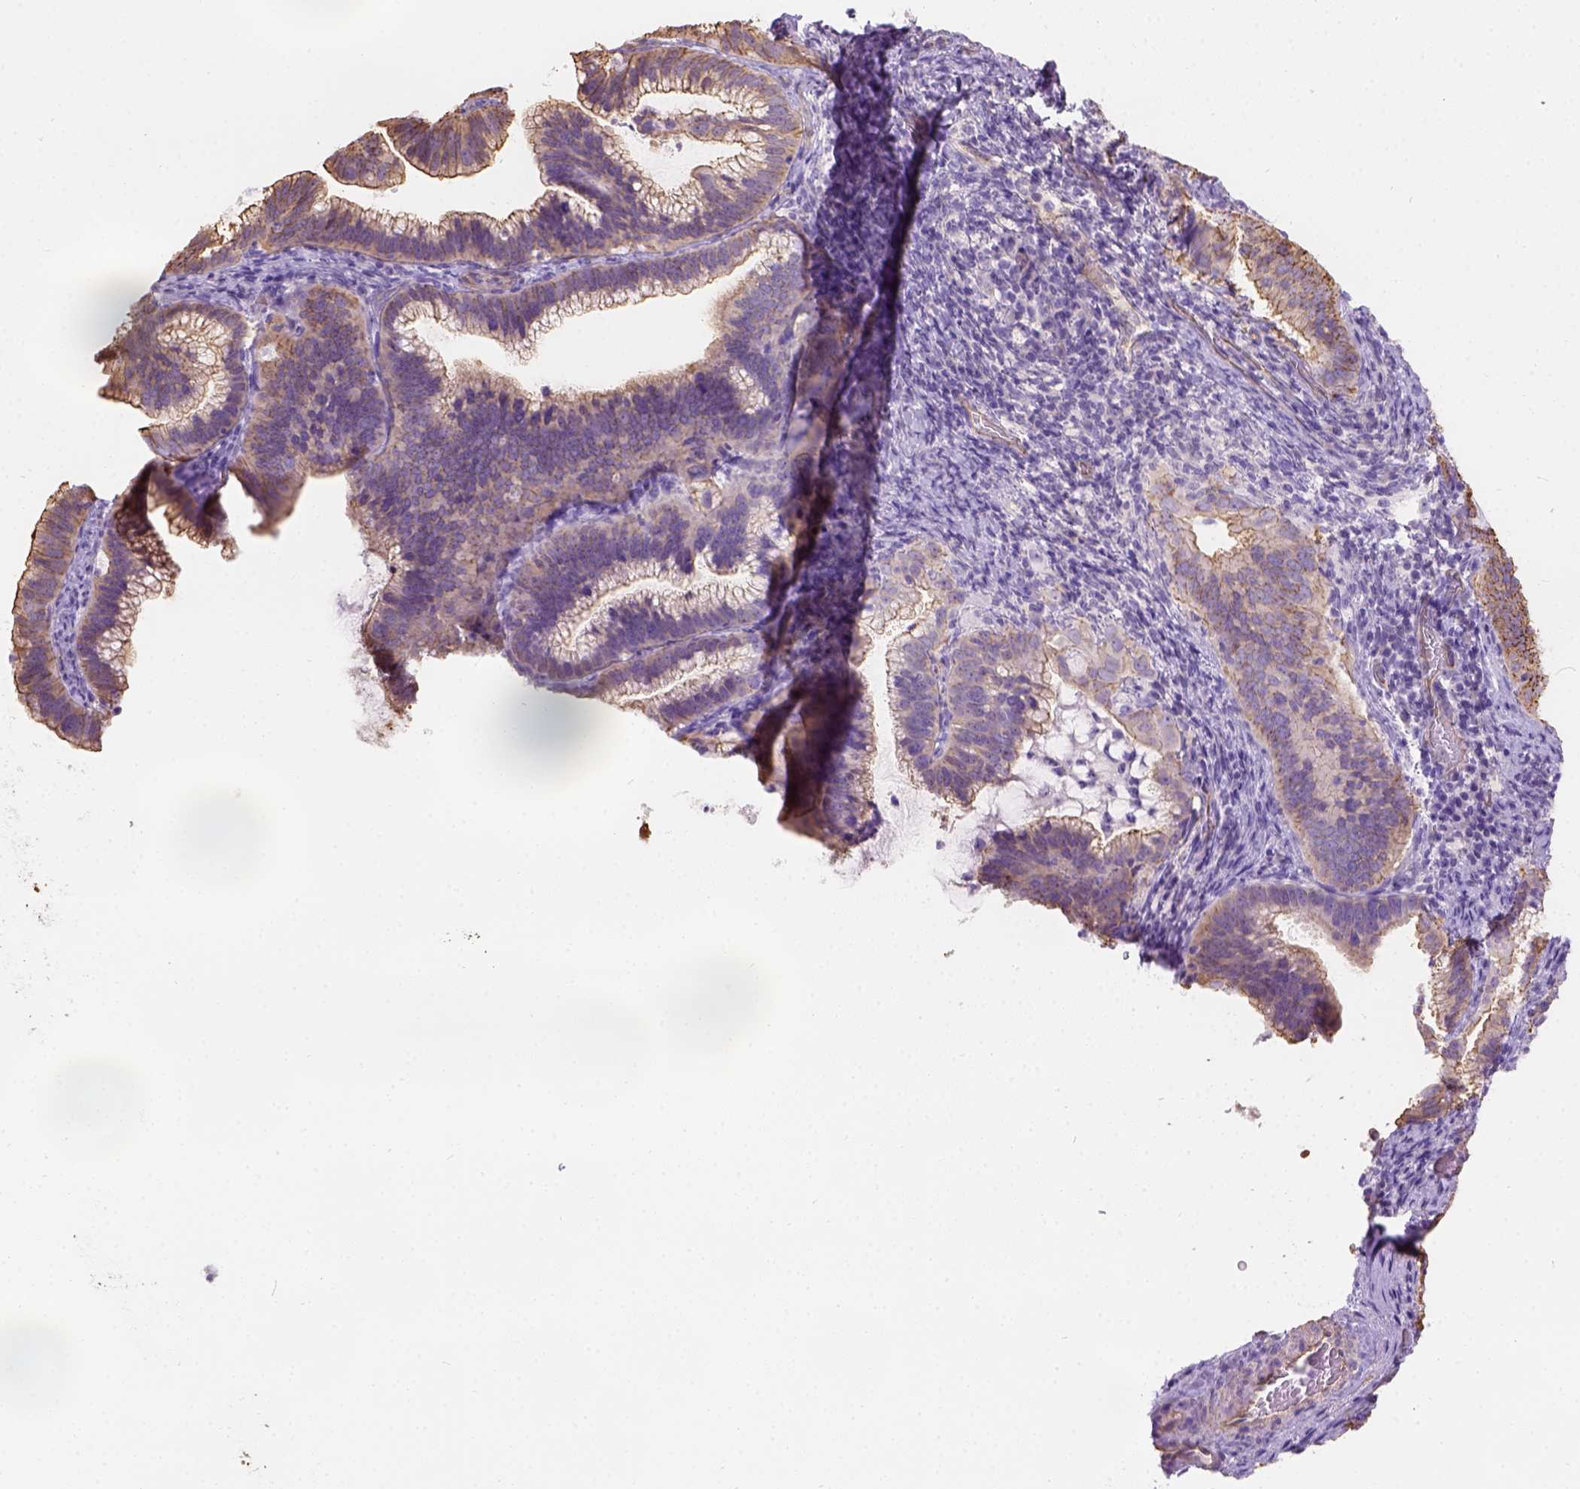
{"staining": {"intensity": "moderate", "quantity": ">75%", "location": "cytoplasmic/membranous"}, "tissue": "cervical cancer", "cell_type": "Tumor cells", "image_type": "cancer", "snomed": [{"axis": "morphology", "description": "Adenocarcinoma, NOS"}, {"axis": "topography", "description": "Cervix"}], "caption": "Immunohistochemistry image of neoplastic tissue: cervical adenocarcinoma stained using IHC demonstrates medium levels of moderate protein expression localized specifically in the cytoplasmic/membranous of tumor cells, appearing as a cytoplasmic/membranous brown color.", "gene": "PHF7", "patient": {"sex": "female", "age": 61}}